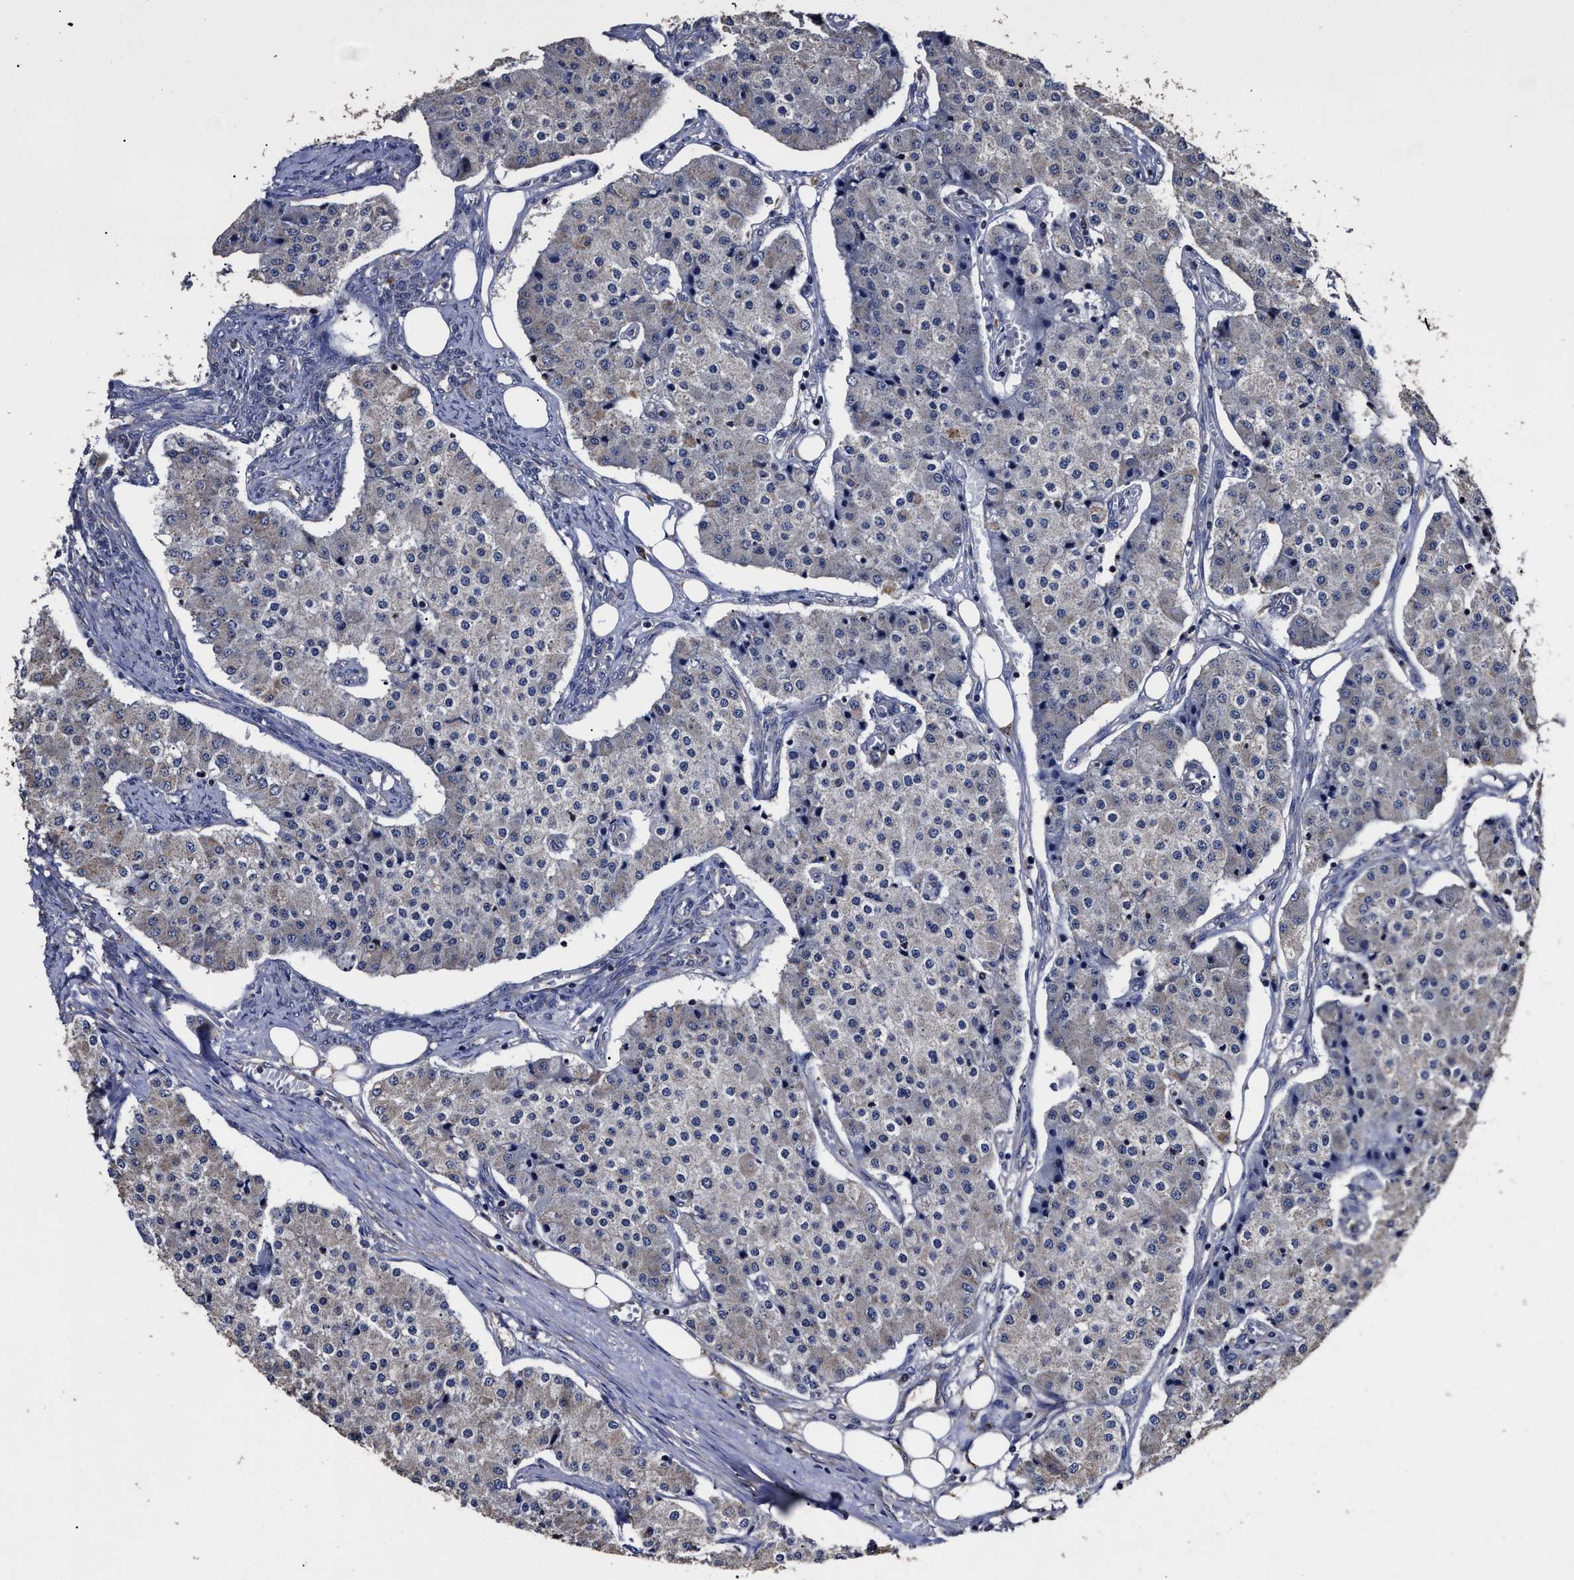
{"staining": {"intensity": "negative", "quantity": "none", "location": "none"}, "tissue": "carcinoid", "cell_type": "Tumor cells", "image_type": "cancer", "snomed": [{"axis": "morphology", "description": "Carcinoid, malignant, NOS"}, {"axis": "topography", "description": "Colon"}], "caption": "The immunohistochemistry histopathology image has no significant staining in tumor cells of carcinoid tissue. The staining was performed using DAB to visualize the protein expression in brown, while the nuclei were stained in blue with hematoxylin (Magnification: 20x).", "gene": "AVEN", "patient": {"sex": "female", "age": 52}}